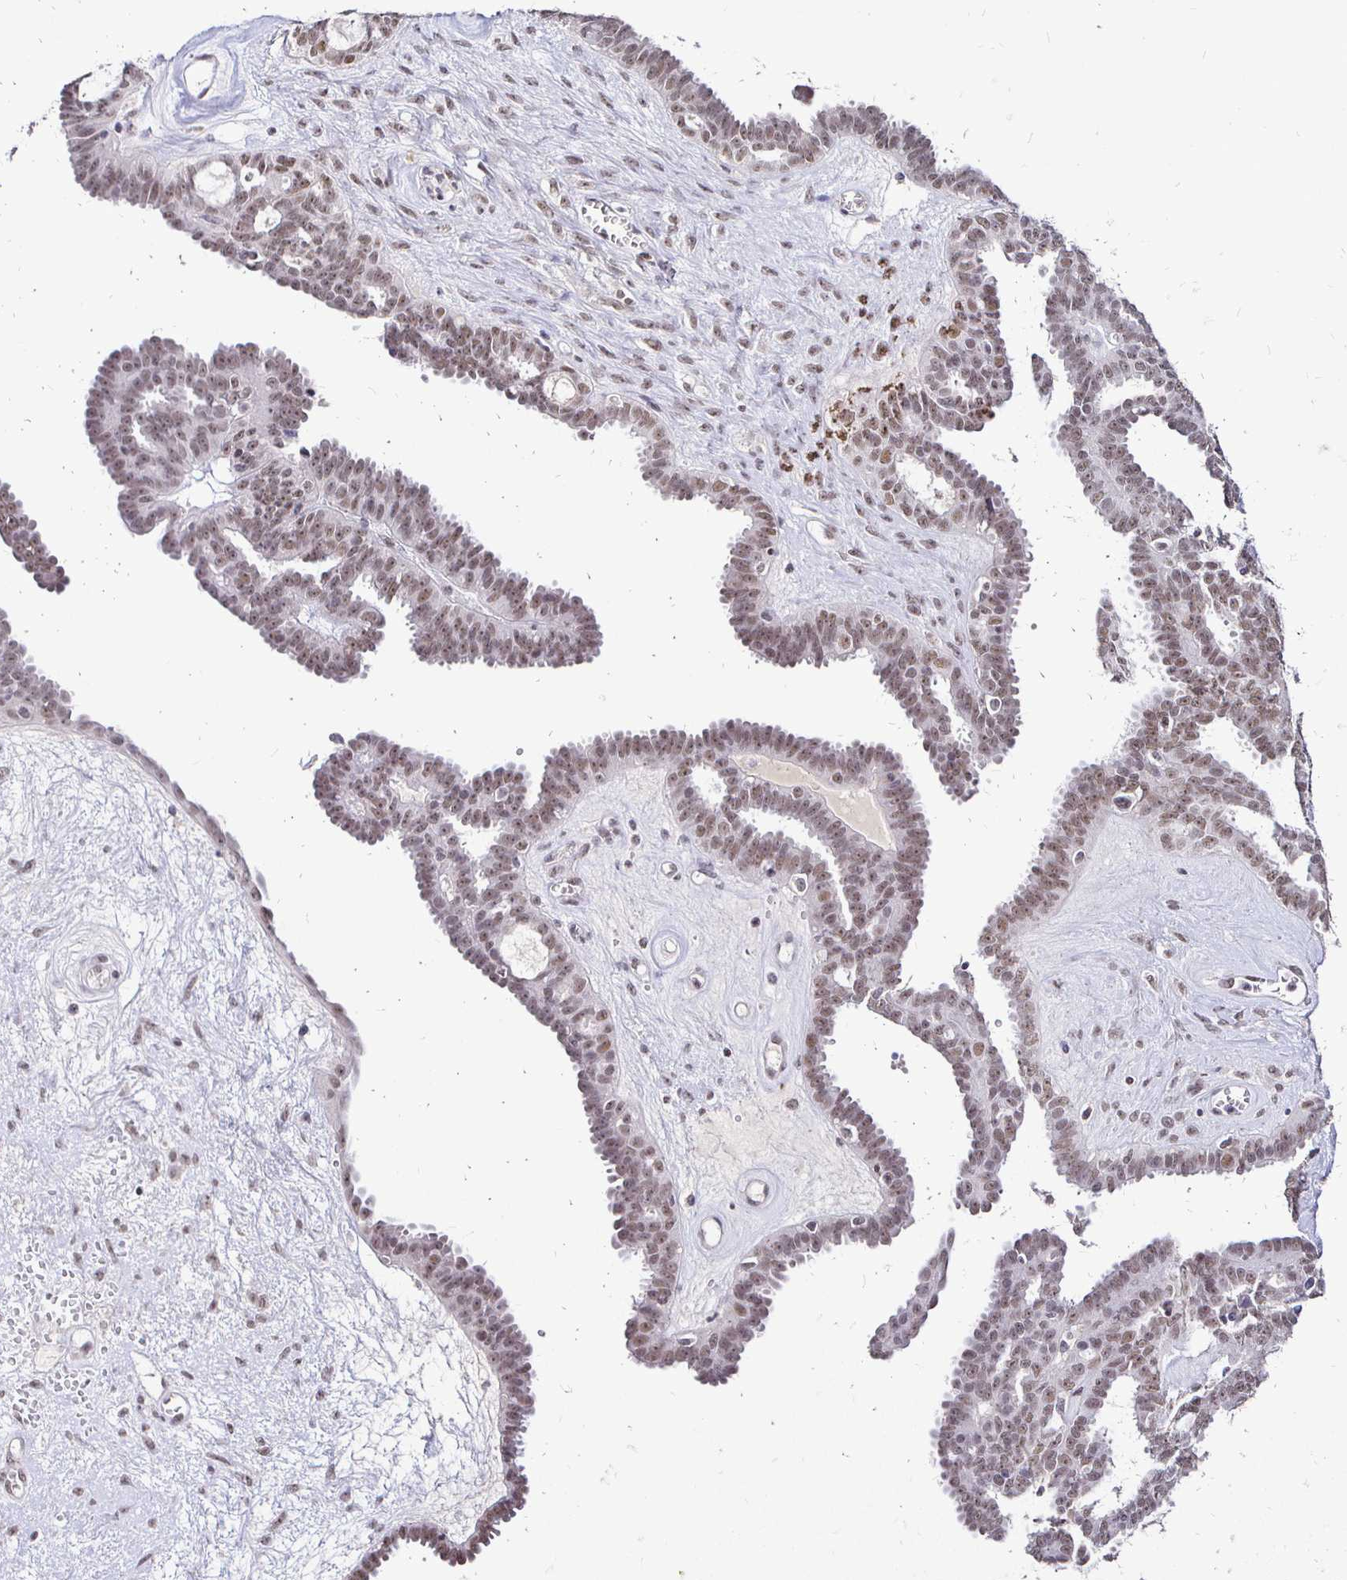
{"staining": {"intensity": "moderate", "quantity": ">75%", "location": "nuclear"}, "tissue": "ovarian cancer", "cell_type": "Tumor cells", "image_type": "cancer", "snomed": [{"axis": "morphology", "description": "Cystadenocarcinoma, serous, NOS"}, {"axis": "topography", "description": "Ovary"}], "caption": "Serous cystadenocarcinoma (ovarian) stained with a protein marker reveals moderate staining in tumor cells.", "gene": "SIN3A", "patient": {"sex": "female", "age": 71}}